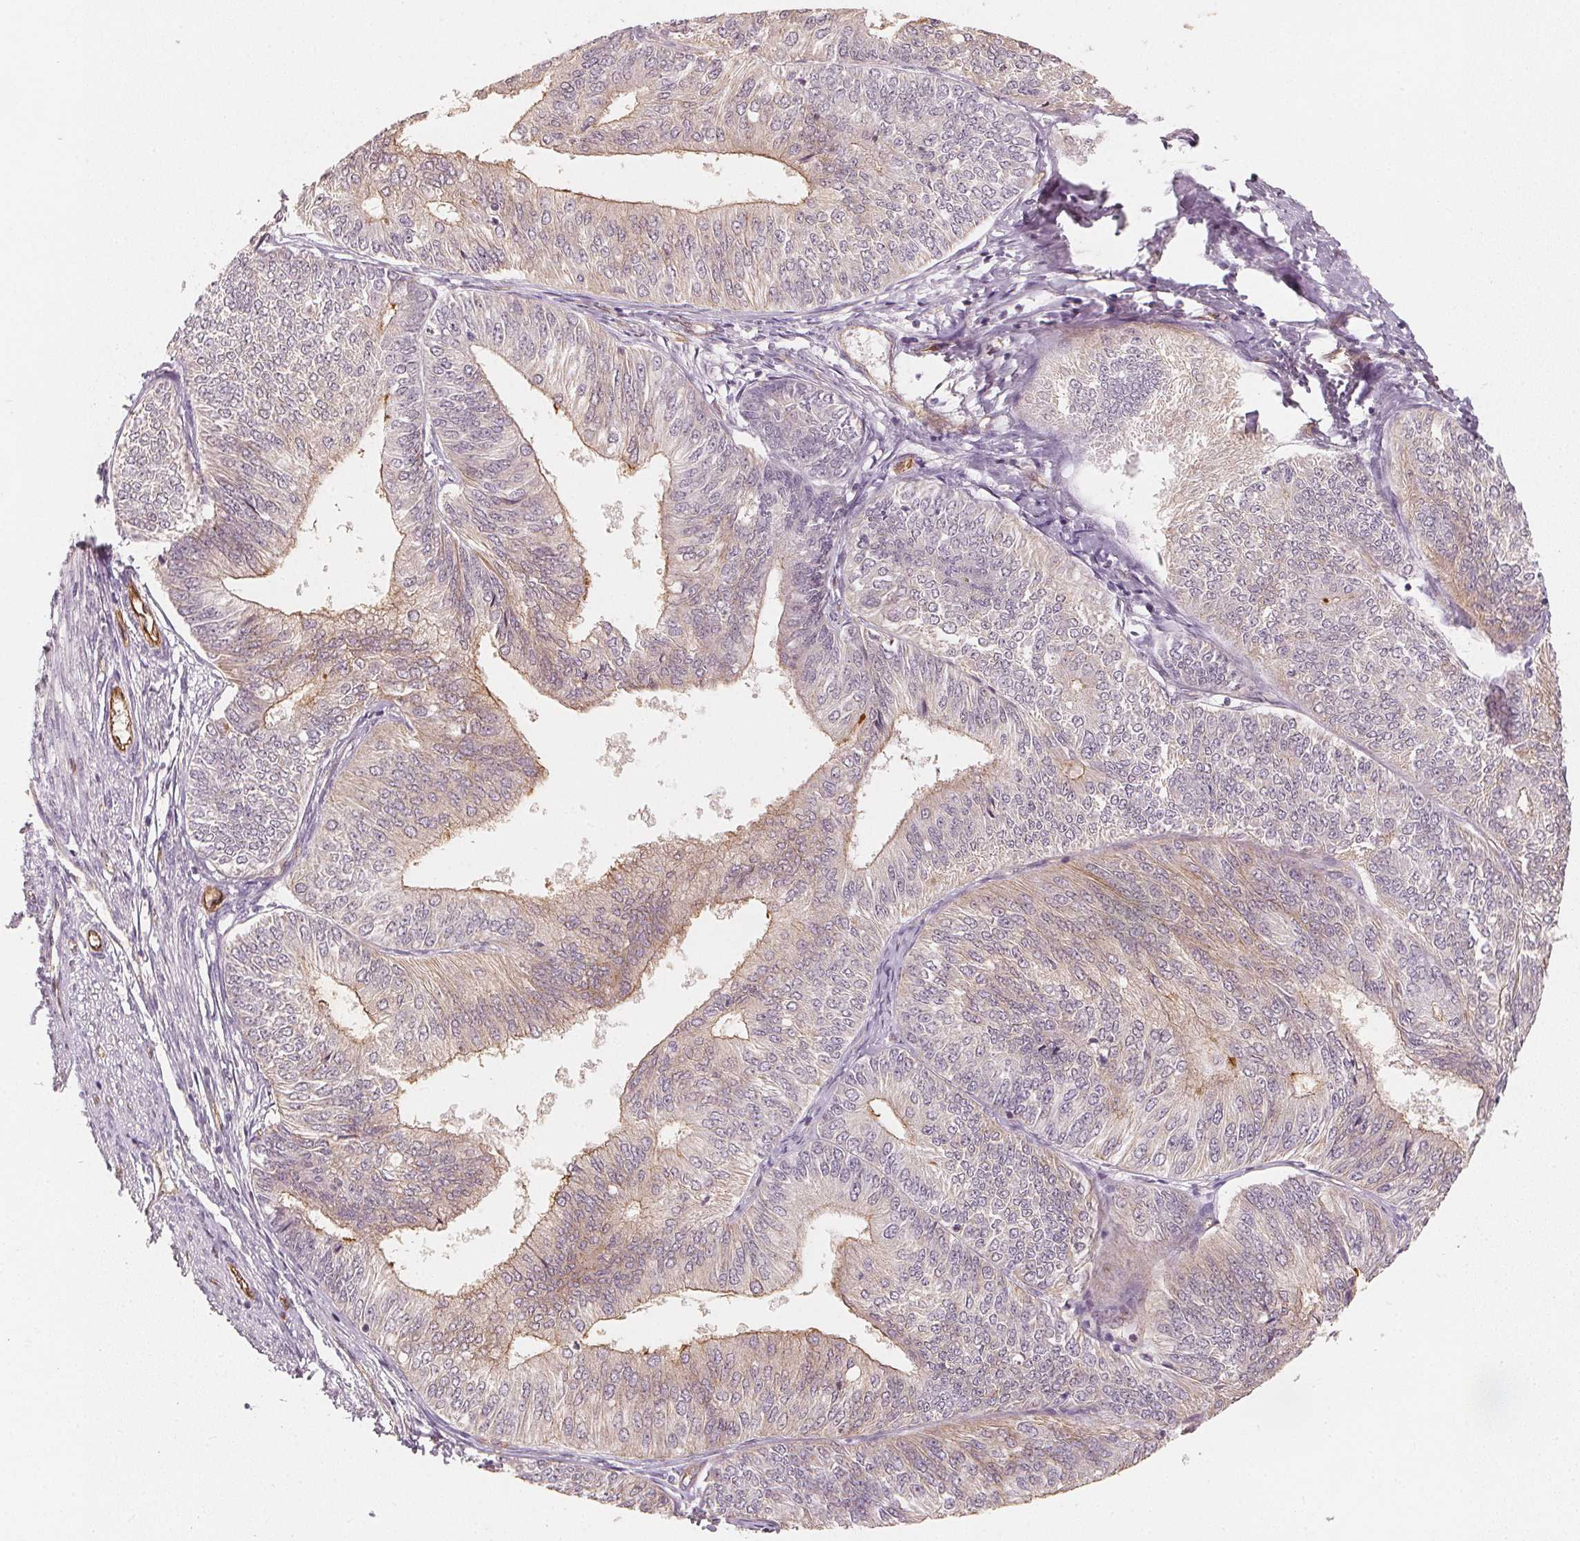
{"staining": {"intensity": "weak", "quantity": "<25%", "location": "cytoplasmic/membranous"}, "tissue": "endometrial cancer", "cell_type": "Tumor cells", "image_type": "cancer", "snomed": [{"axis": "morphology", "description": "Adenocarcinoma, NOS"}, {"axis": "topography", "description": "Endometrium"}], "caption": "Adenocarcinoma (endometrial) stained for a protein using immunohistochemistry reveals no staining tumor cells.", "gene": "CIB1", "patient": {"sex": "female", "age": 58}}